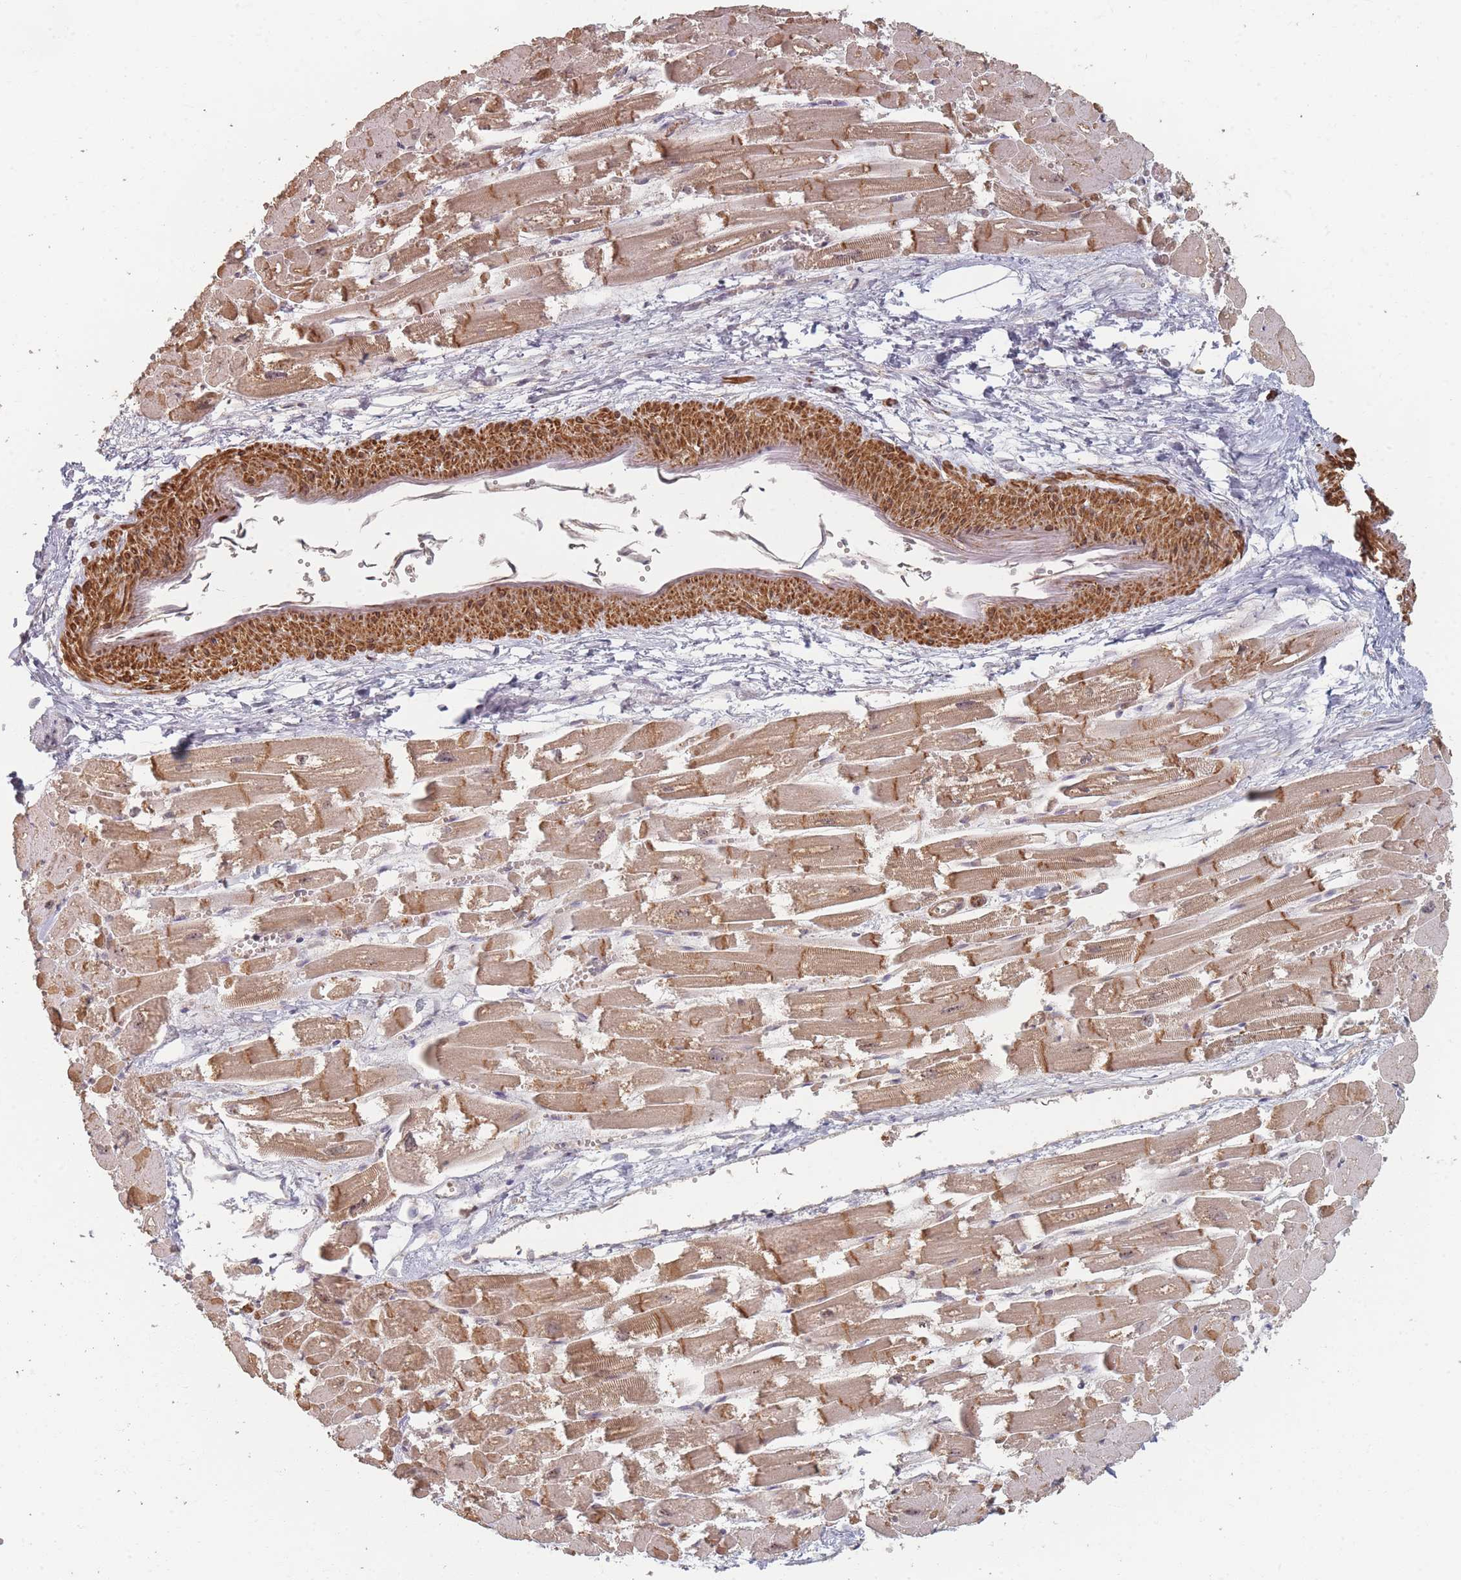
{"staining": {"intensity": "moderate", "quantity": ">75%", "location": "cytoplasmic/membranous"}, "tissue": "heart muscle", "cell_type": "Cardiomyocytes", "image_type": "normal", "snomed": [{"axis": "morphology", "description": "Normal tissue, NOS"}, {"axis": "topography", "description": "Heart"}], "caption": "Approximately >75% of cardiomyocytes in benign heart muscle reveal moderate cytoplasmic/membranous protein expression as visualized by brown immunohistochemical staining.", "gene": "MRPS6", "patient": {"sex": "male", "age": 54}}